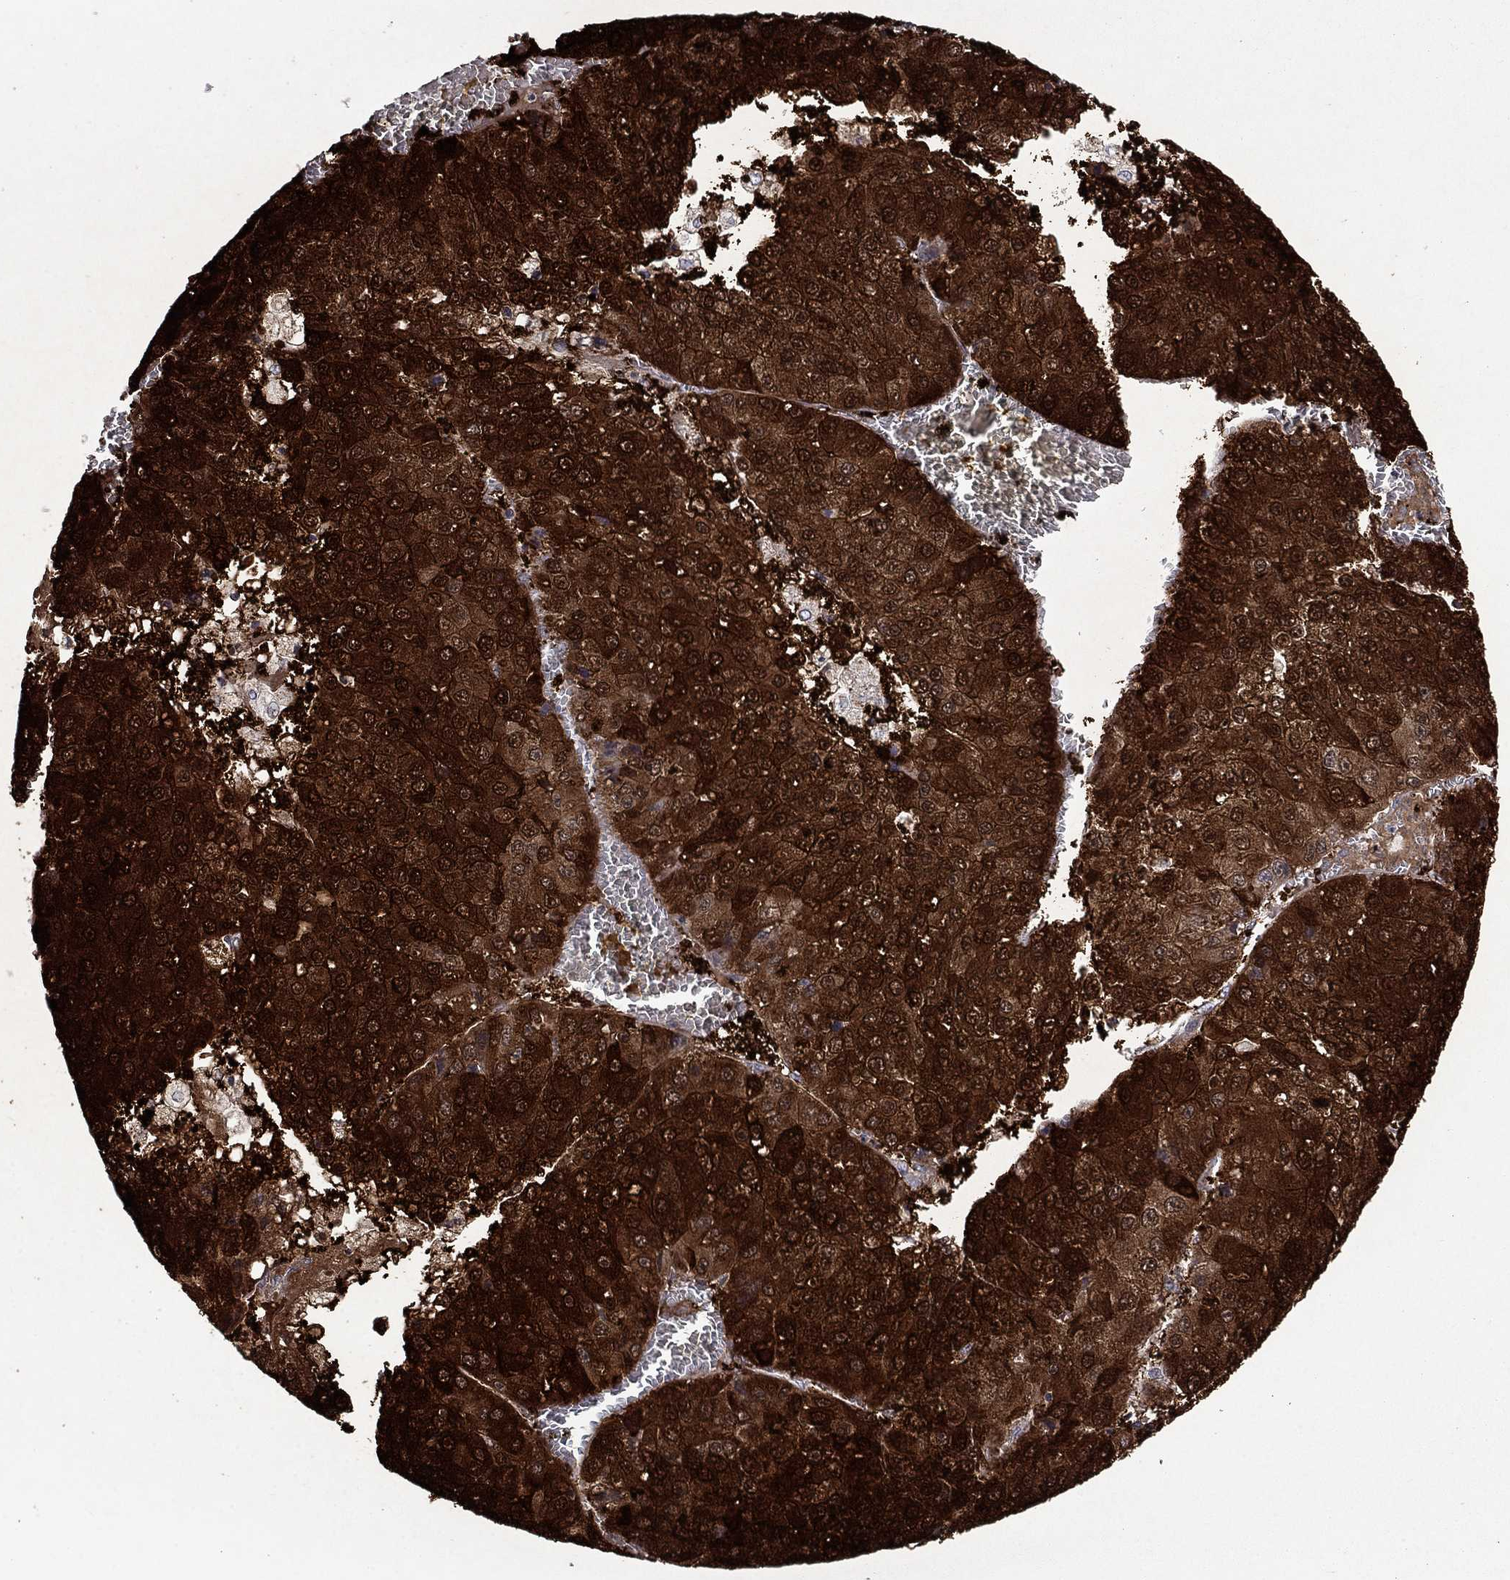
{"staining": {"intensity": "strong", "quantity": ">75%", "location": "cytoplasmic/membranous,nuclear"}, "tissue": "liver cancer", "cell_type": "Tumor cells", "image_type": "cancer", "snomed": [{"axis": "morphology", "description": "Carcinoma, Hepatocellular, NOS"}, {"axis": "topography", "description": "Liver"}], "caption": "Immunohistochemistry histopathology image of neoplastic tissue: liver cancer stained using immunohistochemistry (IHC) displays high levels of strong protein expression localized specifically in the cytoplasmic/membranous and nuclear of tumor cells, appearing as a cytoplasmic/membranous and nuclear brown color.", "gene": "CBR1", "patient": {"sex": "female", "age": 73}}